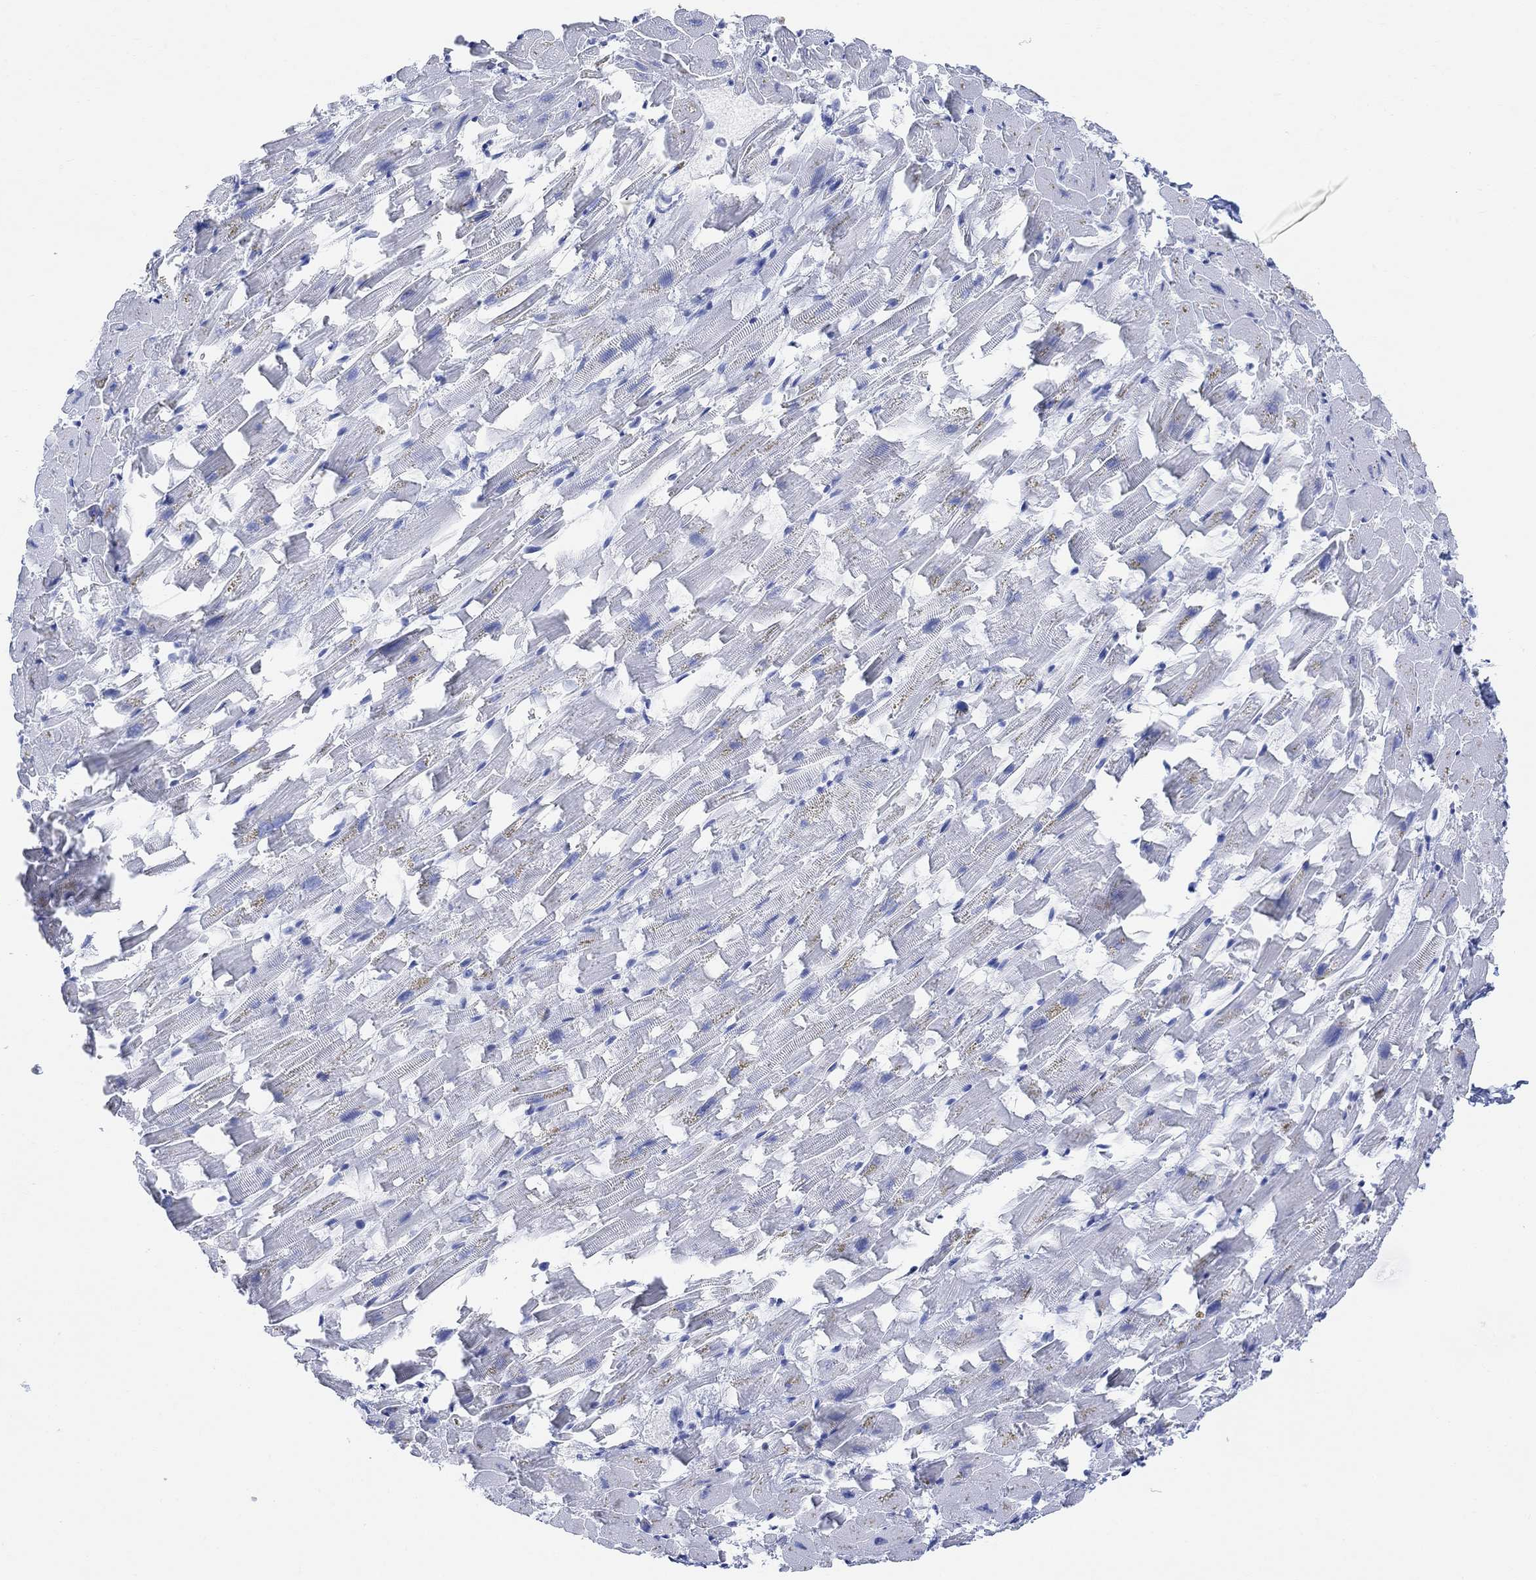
{"staining": {"intensity": "negative", "quantity": "none", "location": "none"}, "tissue": "heart muscle", "cell_type": "Cardiomyocytes", "image_type": "normal", "snomed": [{"axis": "morphology", "description": "Normal tissue, NOS"}, {"axis": "topography", "description": "Heart"}], "caption": "Human heart muscle stained for a protein using immunohistochemistry shows no positivity in cardiomyocytes.", "gene": "GPR65", "patient": {"sex": "female", "age": 64}}